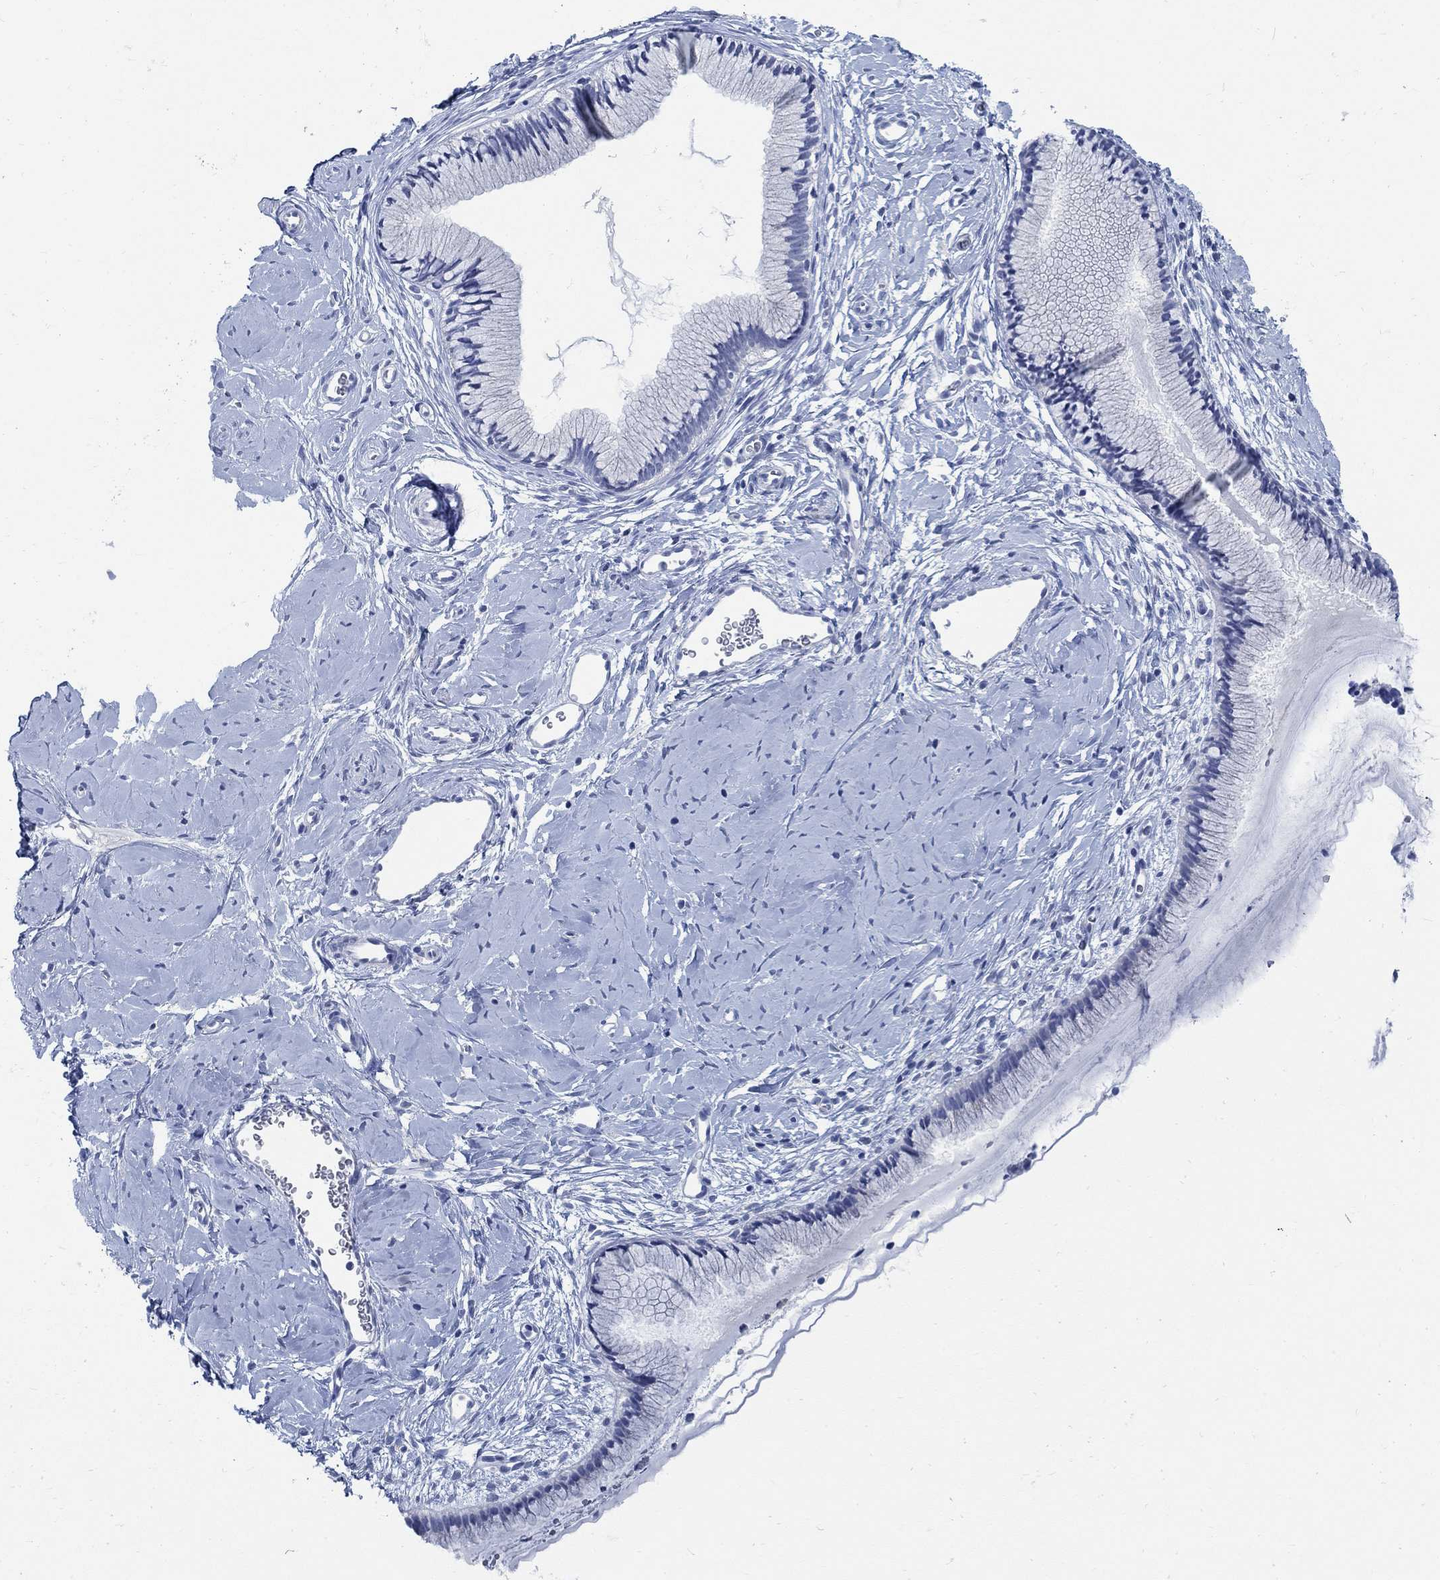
{"staining": {"intensity": "negative", "quantity": "none", "location": "none"}, "tissue": "cervix", "cell_type": "Glandular cells", "image_type": "normal", "snomed": [{"axis": "morphology", "description": "Normal tissue, NOS"}, {"axis": "topography", "description": "Cervix"}], "caption": "A high-resolution photomicrograph shows IHC staining of normal cervix, which shows no significant staining in glandular cells.", "gene": "RBM20", "patient": {"sex": "female", "age": 40}}